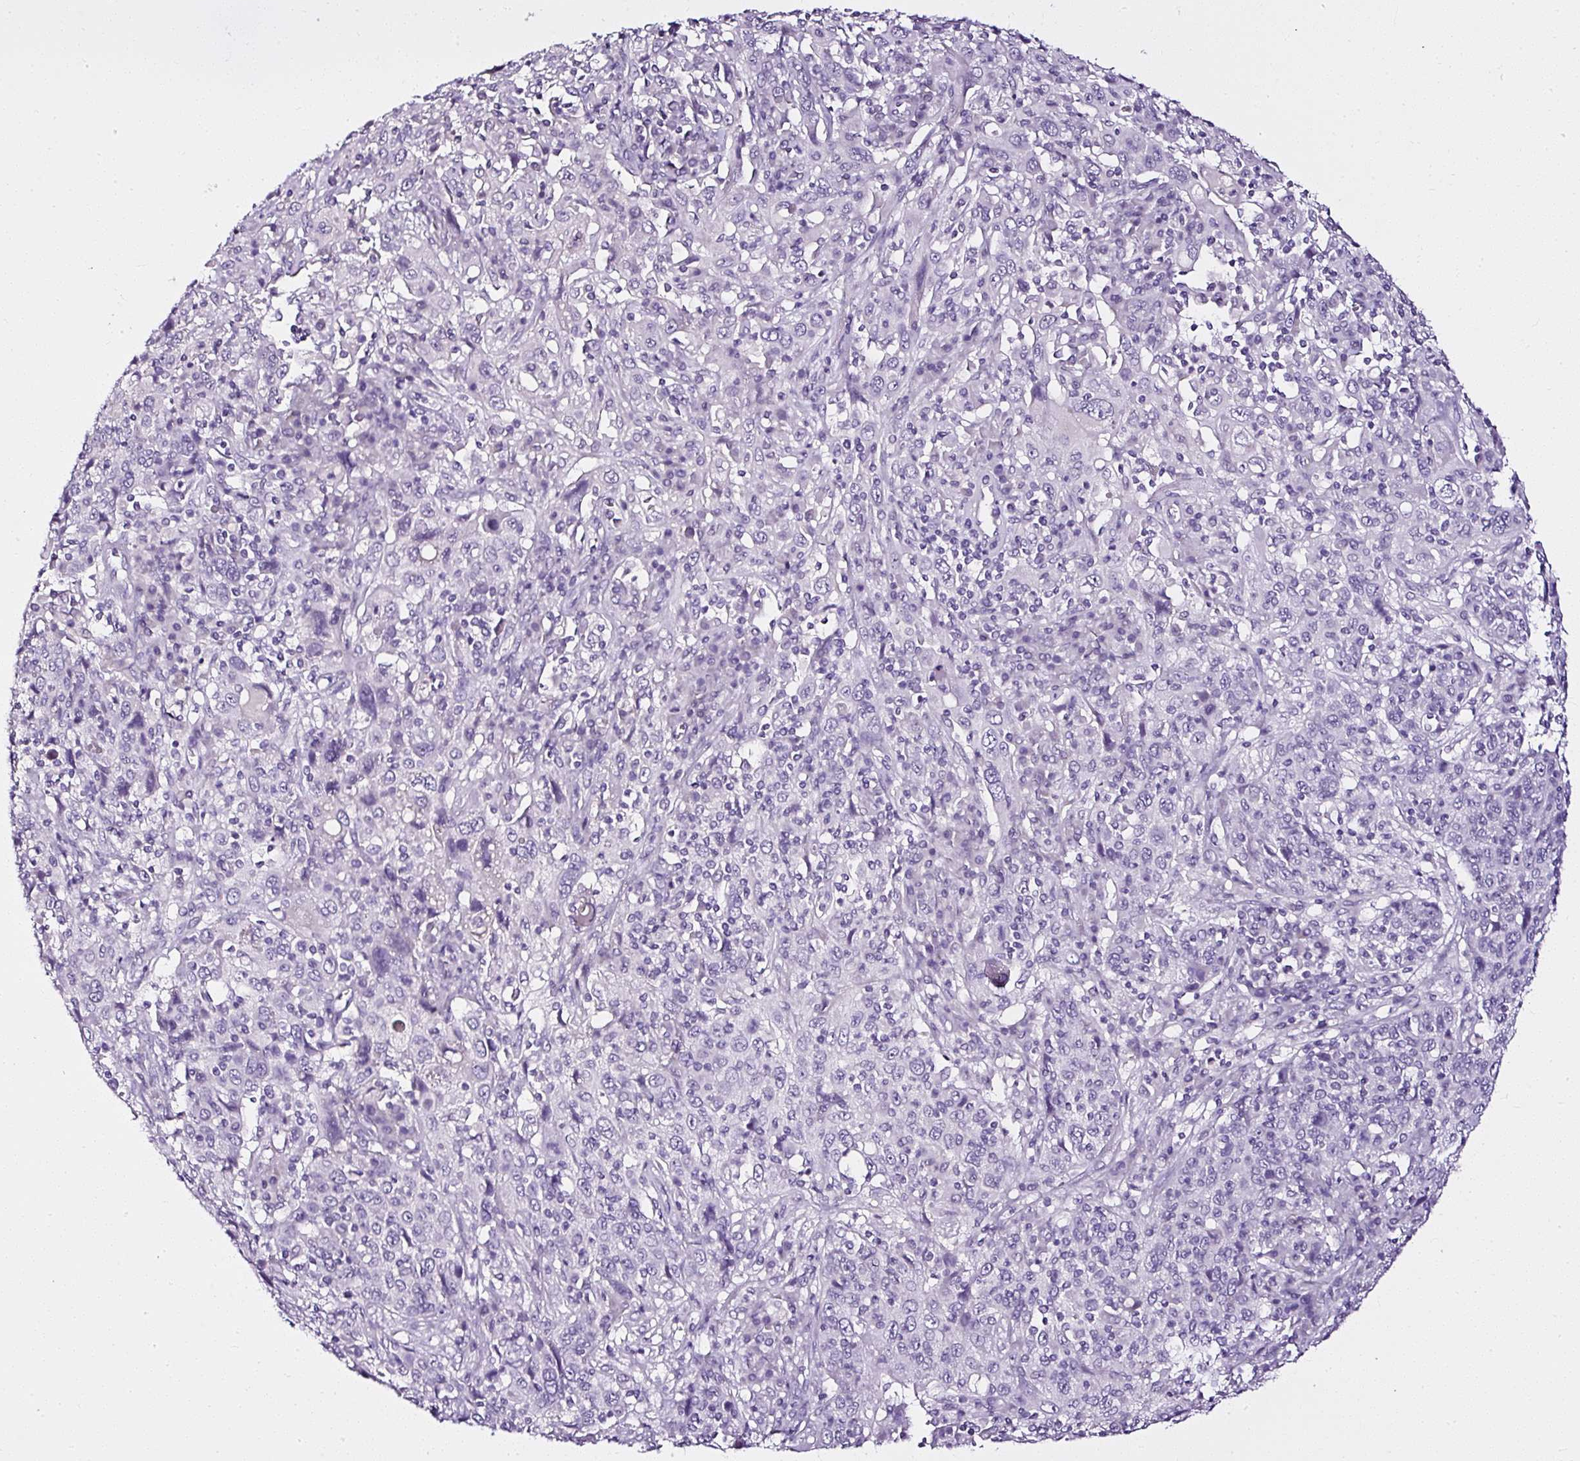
{"staining": {"intensity": "negative", "quantity": "none", "location": "none"}, "tissue": "cervical cancer", "cell_type": "Tumor cells", "image_type": "cancer", "snomed": [{"axis": "morphology", "description": "Squamous cell carcinoma, NOS"}, {"axis": "topography", "description": "Cervix"}], "caption": "A high-resolution image shows immunohistochemistry (IHC) staining of cervical cancer, which reveals no significant expression in tumor cells.", "gene": "ATP2A1", "patient": {"sex": "female", "age": 46}}